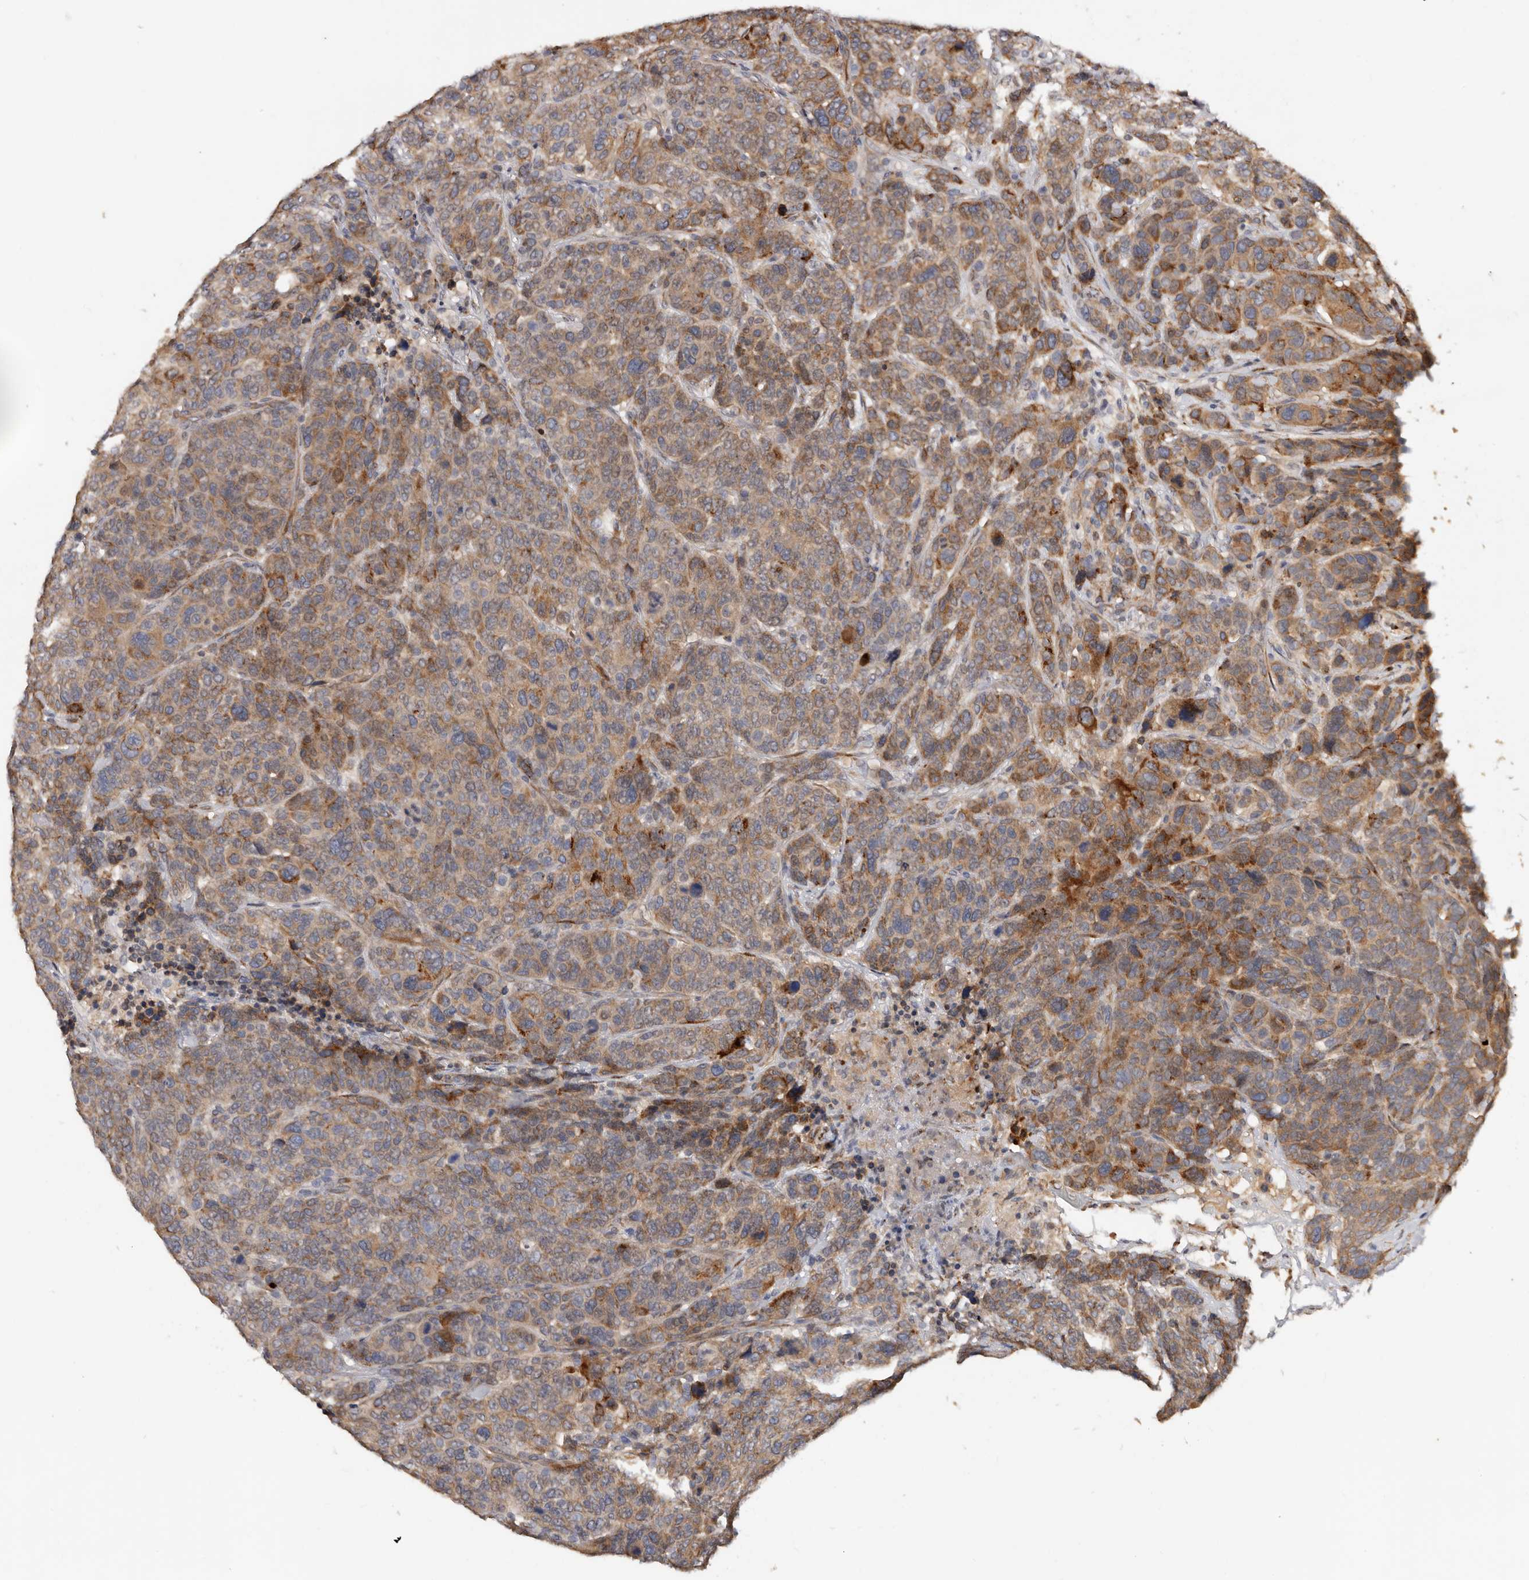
{"staining": {"intensity": "moderate", "quantity": ">75%", "location": "cytoplasmic/membranous"}, "tissue": "breast cancer", "cell_type": "Tumor cells", "image_type": "cancer", "snomed": [{"axis": "morphology", "description": "Duct carcinoma"}, {"axis": "topography", "description": "Breast"}], "caption": "Breast cancer stained with DAB IHC exhibits medium levels of moderate cytoplasmic/membranous positivity in approximately >75% of tumor cells.", "gene": "DACT2", "patient": {"sex": "female", "age": 37}}